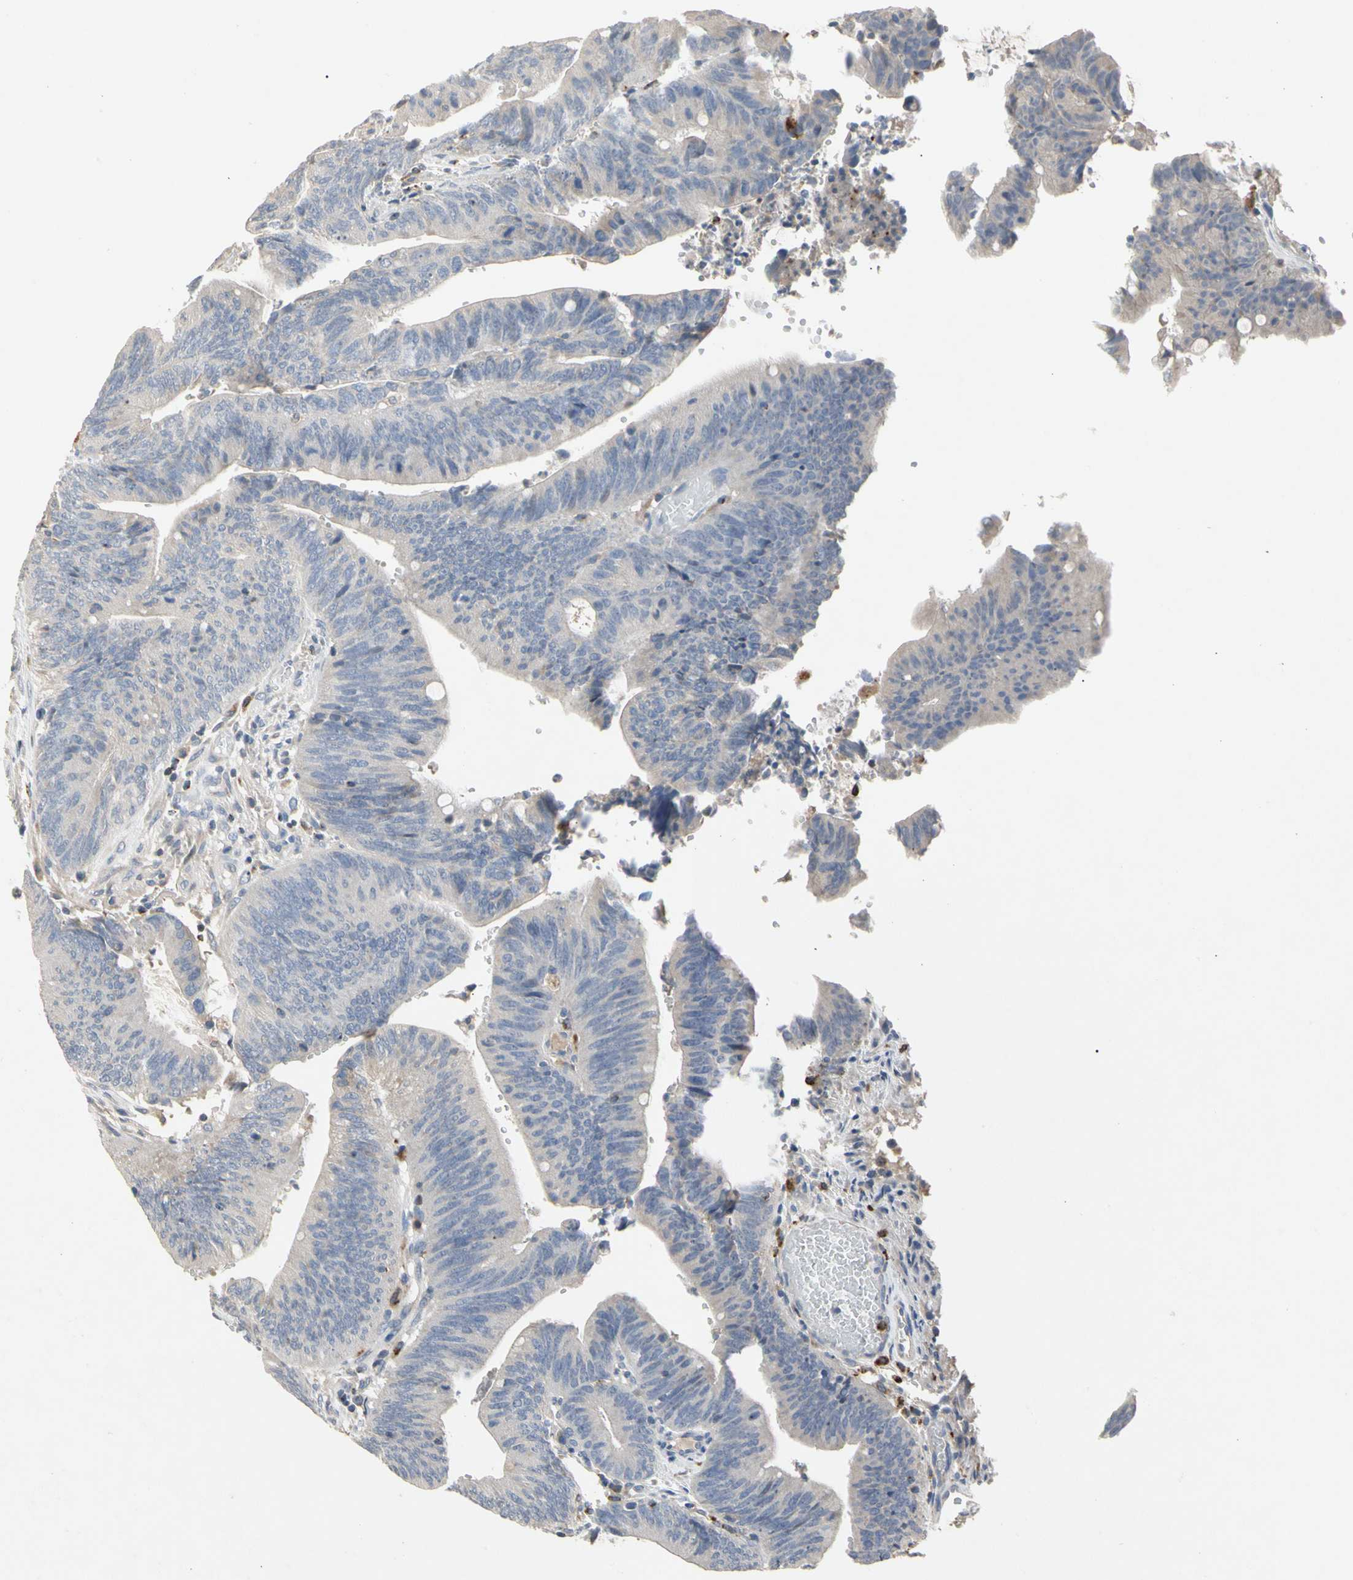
{"staining": {"intensity": "negative", "quantity": "none", "location": "none"}, "tissue": "colorectal cancer", "cell_type": "Tumor cells", "image_type": "cancer", "snomed": [{"axis": "morphology", "description": "Adenocarcinoma, NOS"}, {"axis": "topography", "description": "Rectum"}], "caption": "This is an immunohistochemistry image of human colorectal cancer (adenocarcinoma). There is no positivity in tumor cells.", "gene": "ADA2", "patient": {"sex": "female", "age": 66}}